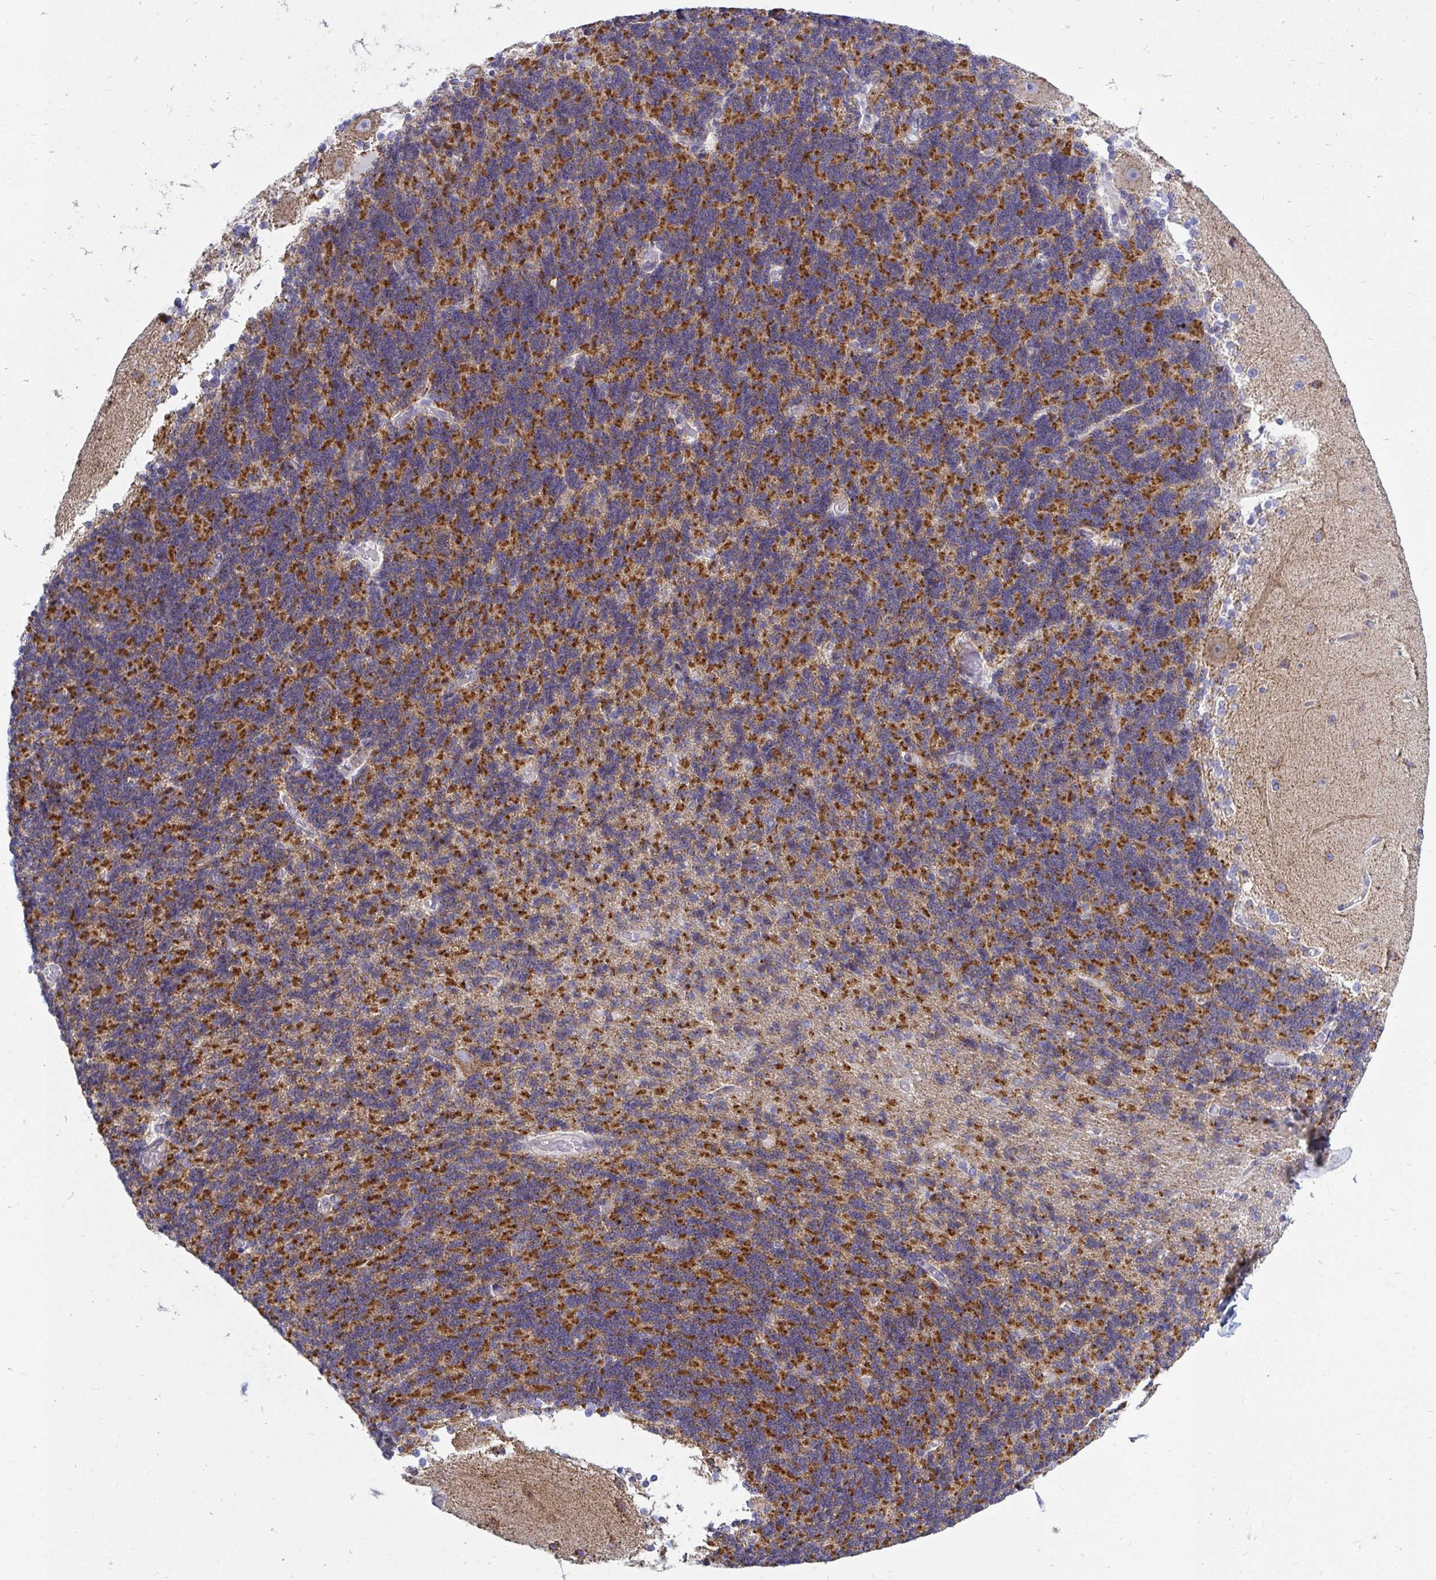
{"staining": {"intensity": "strong", "quantity": "25%-75%", "location": "cytoplasmic/membranous"}, "tissue": "cerebellum", "cell_type": "Cells in granular layer", "image_type": "normal", "snomed": [{"axis": "morphology", "description": "Normal tissue, NOS"}, {"axis": "topography", "description": "Cerebellum"}], "caption": "This image shows immunohistochemistry staining of normal cerebellum, with high strong cytoplasmic/membranous expression in approximately 25%-75% of cells in granular layer.", "gene": "OR10R2", "patient": {"sex": "female", "age": 54}}